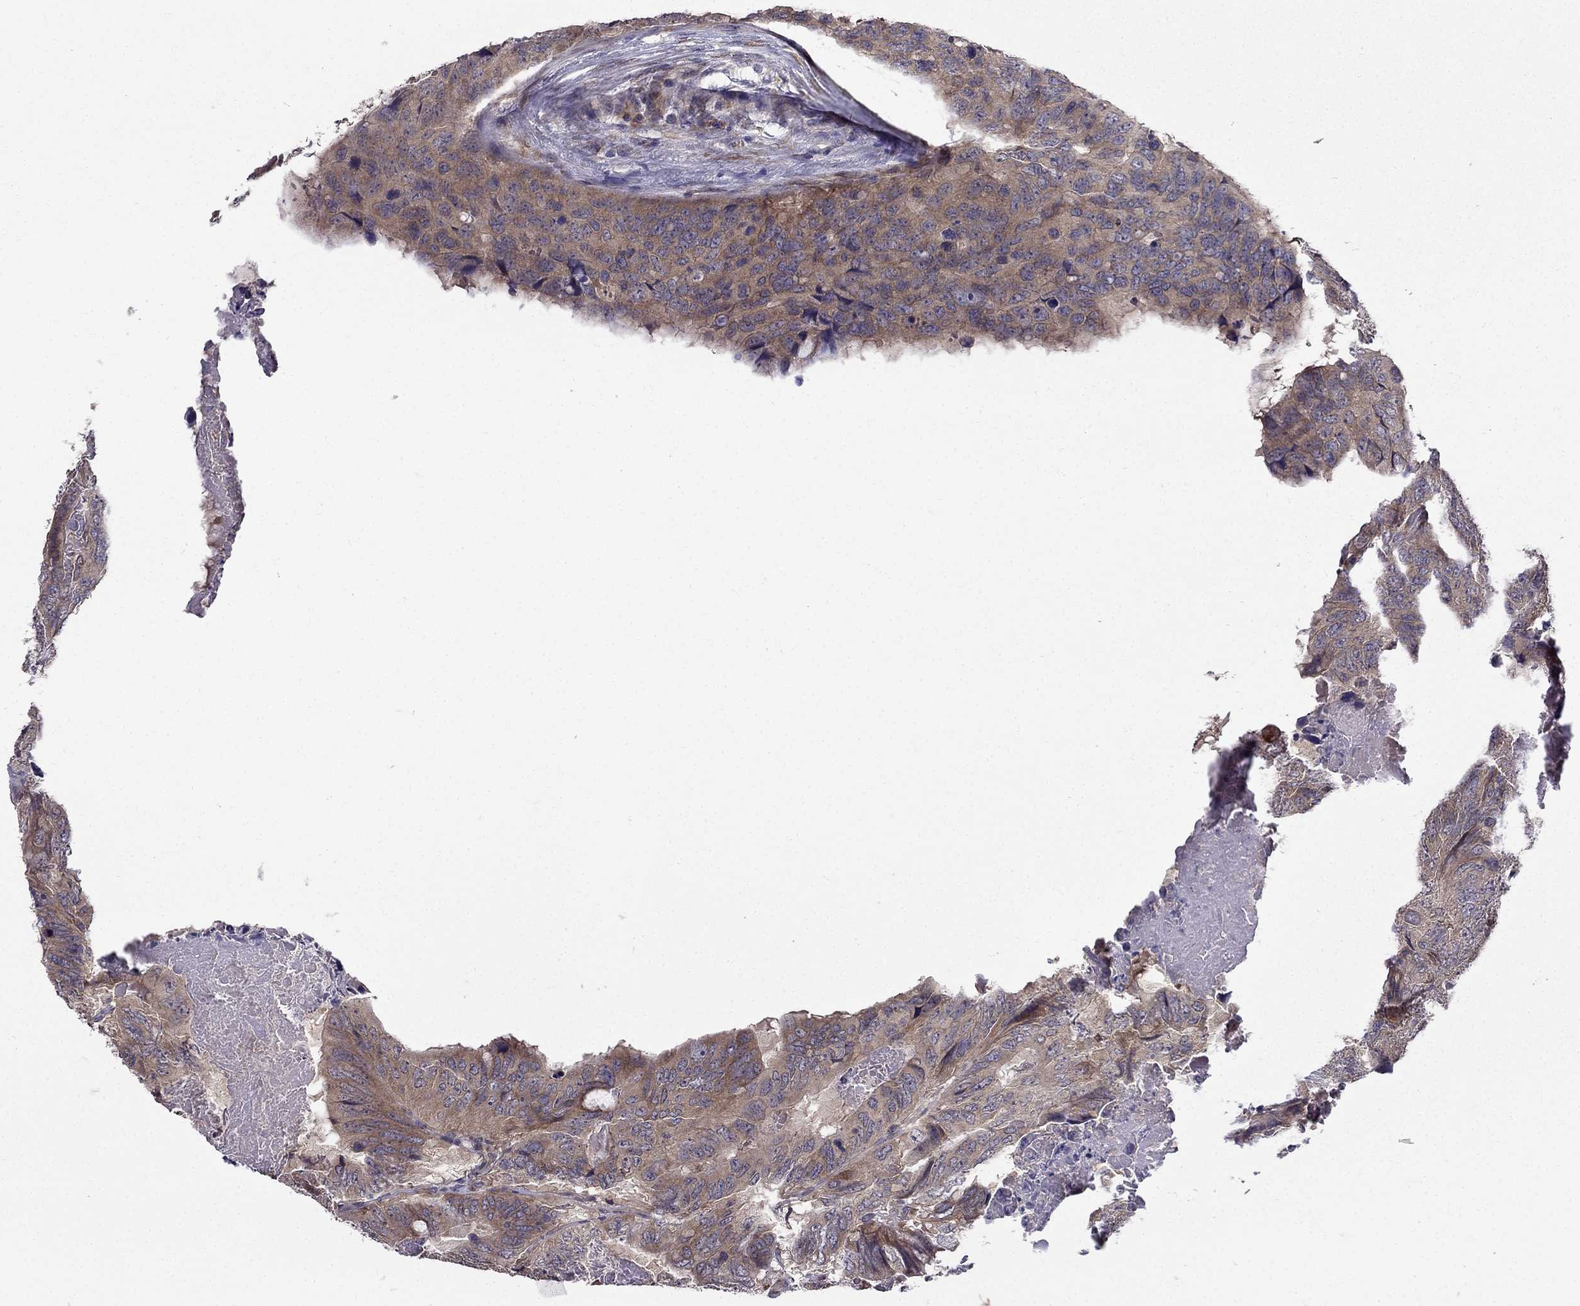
{"staining": {"intensity": "moderate", "quantity": "<25%", "location": "cytoplasmic/membranous"}, "tissue": "colorectal cancer", "cell_type": "Tumor cells", "image_type": "cancer", "snomed": [{"axis": "morphology", "description": "Adenocarcinoma, NOS"}, {"axis": "topography", "description": "Colon"}], "caption": "This is a micrograph of IHC staining of colorectal cancer, which shows moderate expression in the cytoplasmic/membranous of tumor cells.", "gene": "ARHGEF28", "patient": {"sex": "male", "age": 79}}